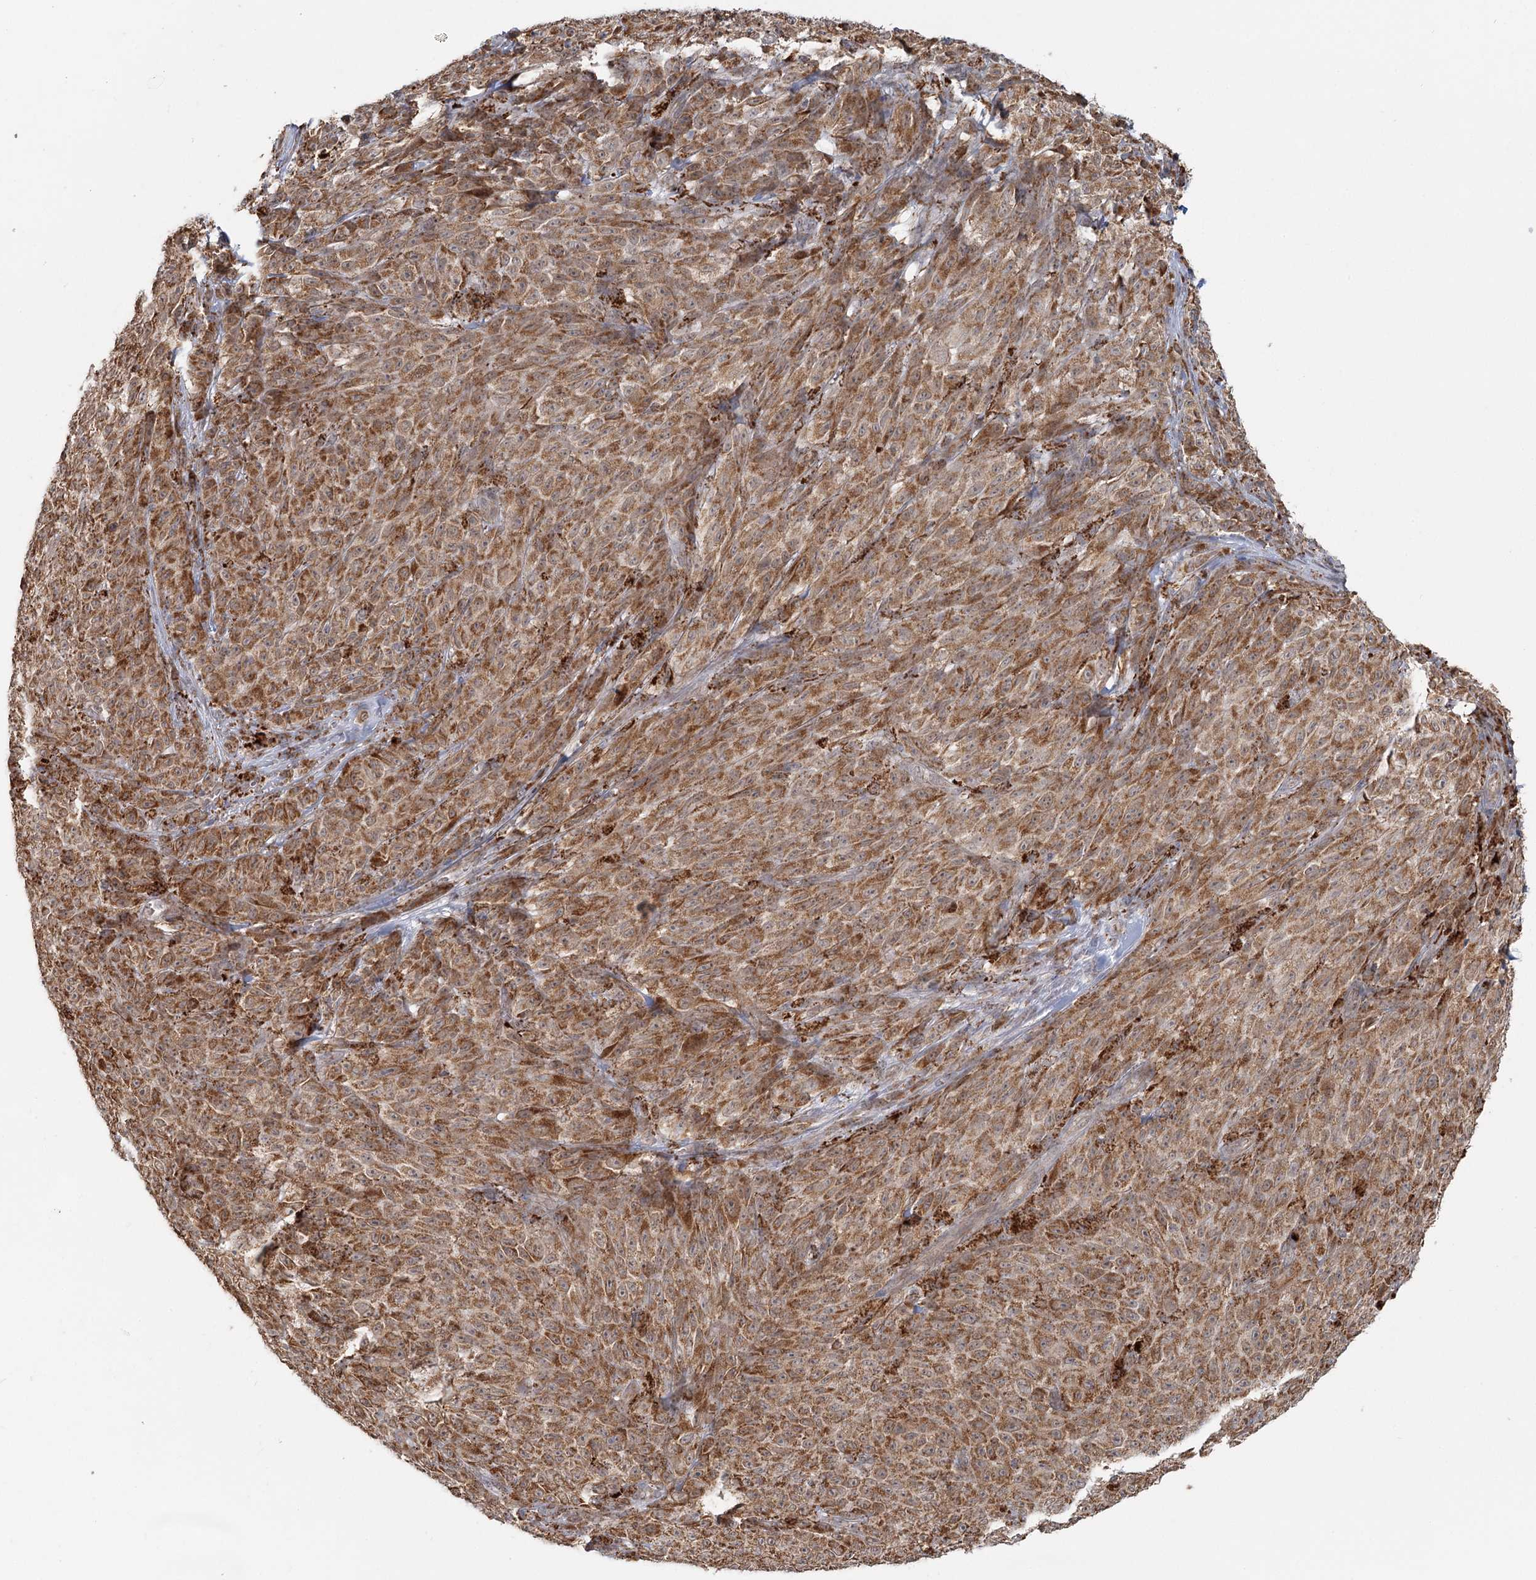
{"staining": {"intensity": "moderate", "quantity": ">75%", "location": "cytoplasmic/membranous"}, "tissue": "melanoma", "cell_type": "Tumor cells", "image_type": "cancer", "snomed": [{"axis": "morphology", "description": "Malignant melanoma, NOS"}, {"axis": "topography", "description": "Skin"}], "caption": "A high-resolution image shows IHC staining of malignant melanoma, which exhibits moderate cytoplasmic/membranous positivity in approximately >75% of tumor cells.", "gene": "LACTB", "patient": {"sex": "female", "age": 82}}